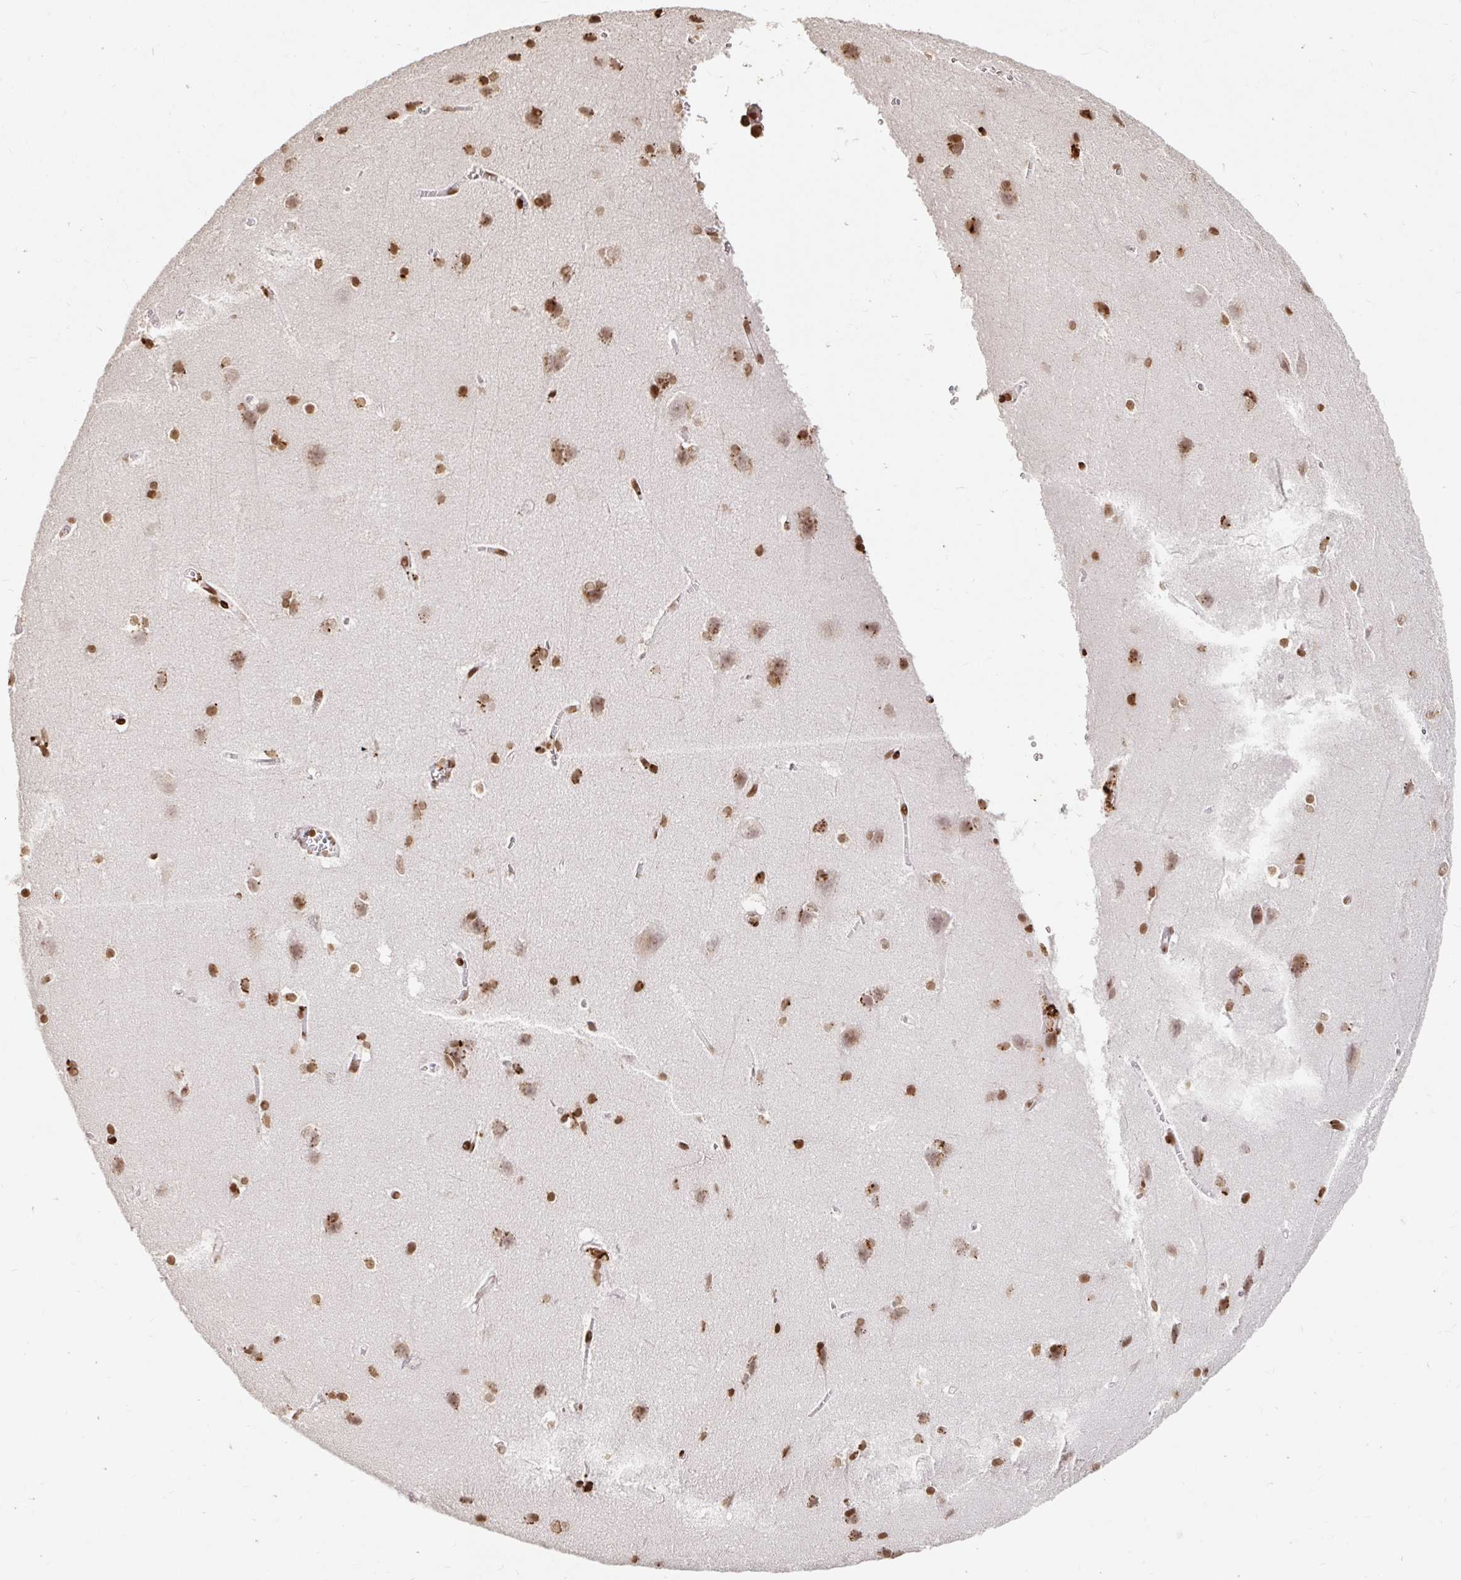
{"staining": {"intensity": "moderate", "quantity": ">75%", "location": "nuclear"}, "tissue": "cerebral cortex", "cell_type": "Endothelial cells", "image_type": "normal", "snomed": [{"axis": "morphology", "description": "Normal tissue, NOS"}, {"axis": "topography", "description": "Cerebral cortex"}], "caption": "This image shows normal cerebral cortex stained with immunohistochemistry to label a protein in brown. The nuclear of endothelial cells show moderate positivity for the protein. Nuclei are counter-stained blue.", "gene": "H2BC5", "patient": {"sex": "male", "age": 37}}